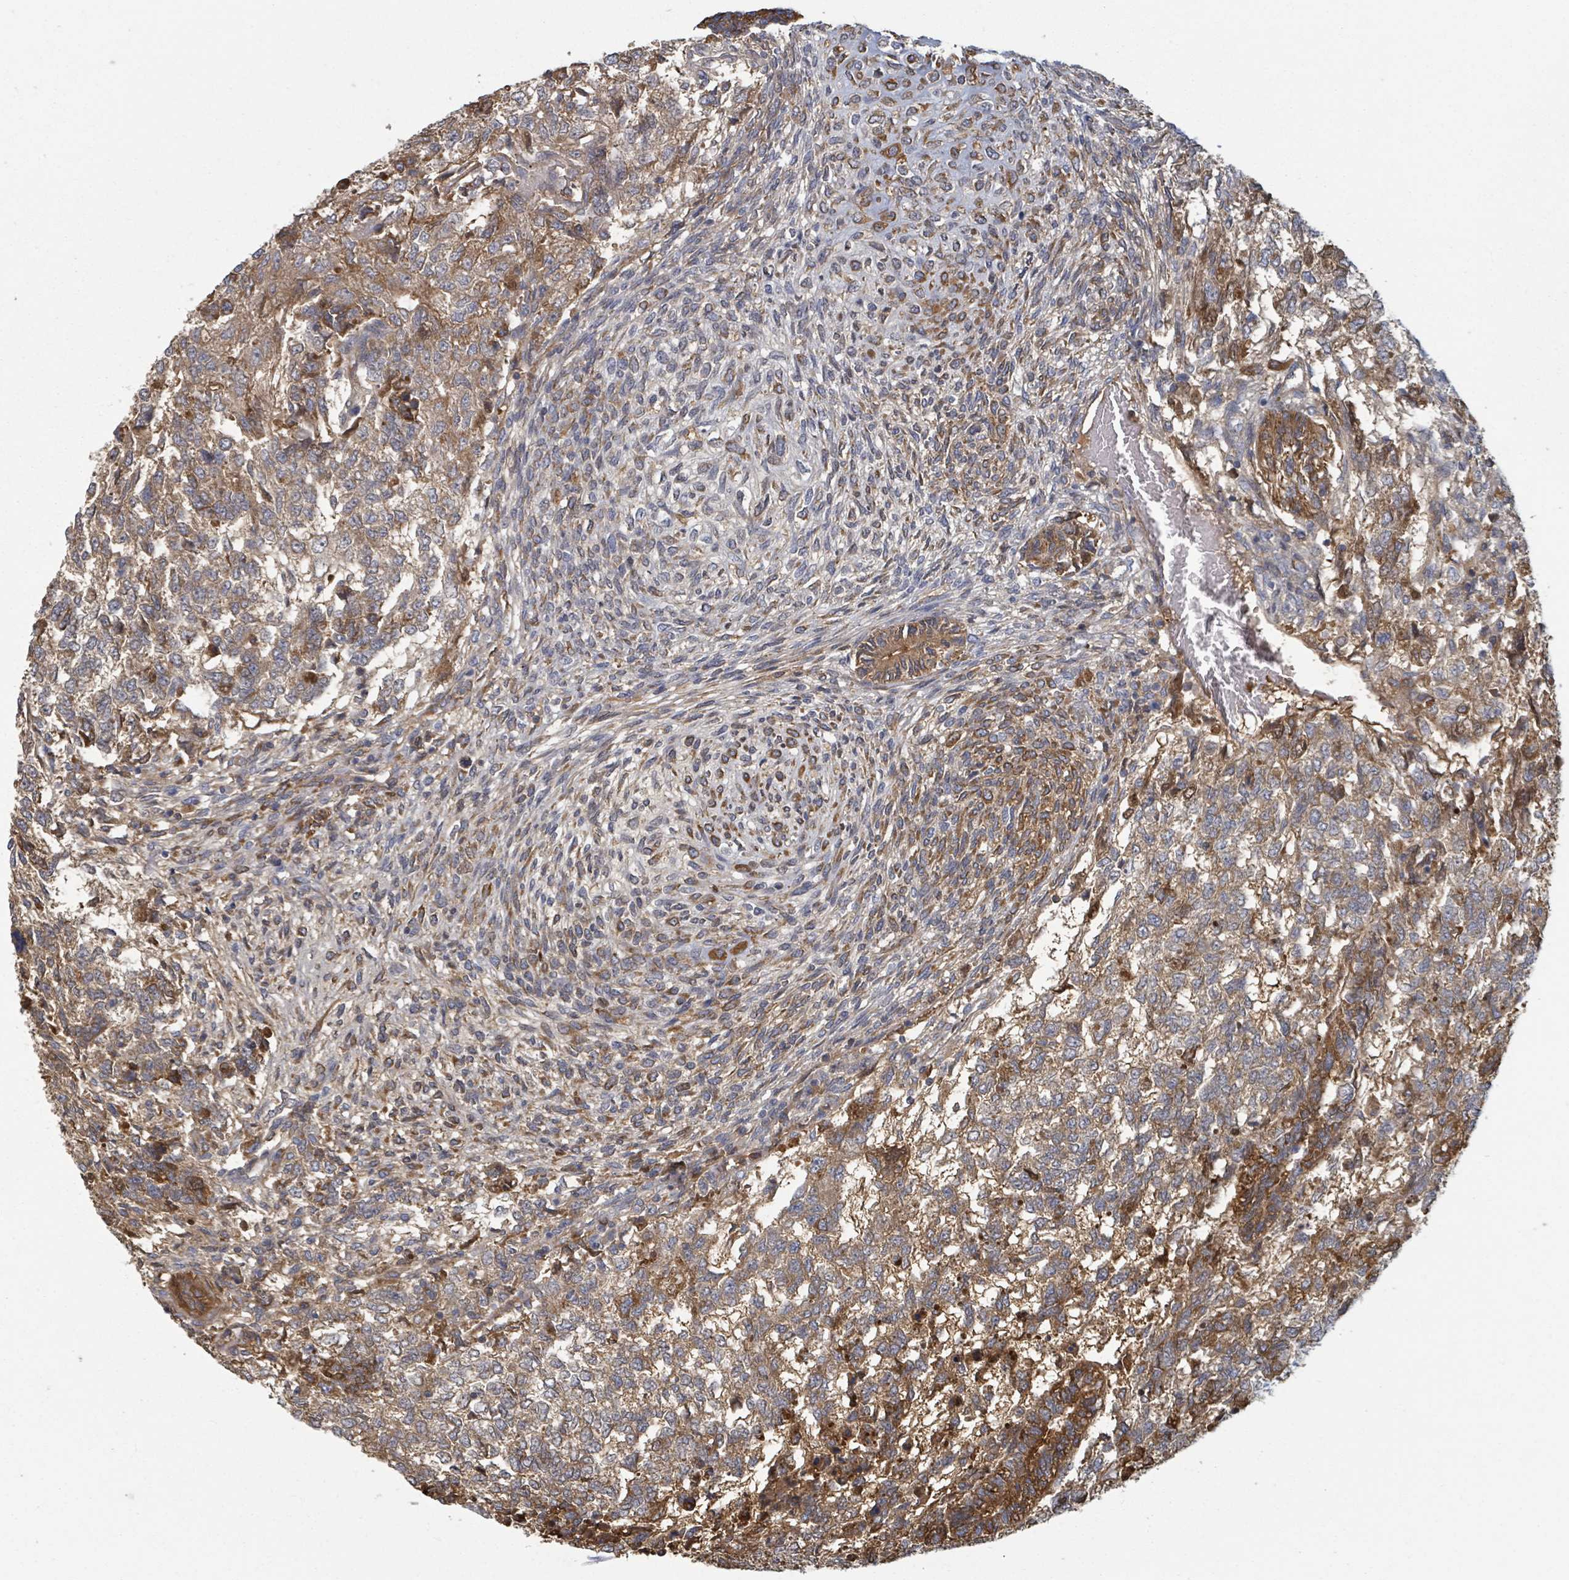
{"staining": {"intensity": "moderate", "quantity": ">75%", "location": "cytoplasmic/membranous"}, "tissue": "testis cancer", "cell_type": "Tumor cells", "image_type": "cancer", "snomed": [{"axis": "morphology", "description": "Carcinoma, Embryonal, NOS"}, {"axis": "topography", "description": "Testis"}], "caption": "Human testis cancer stained with a brown dye demonstrates moderate cytoplasmic/membranous positive staining in approximately >75% of tumor cells.", "gene": "GABBR1", "patient": {"sex": "male", "age": 23}}